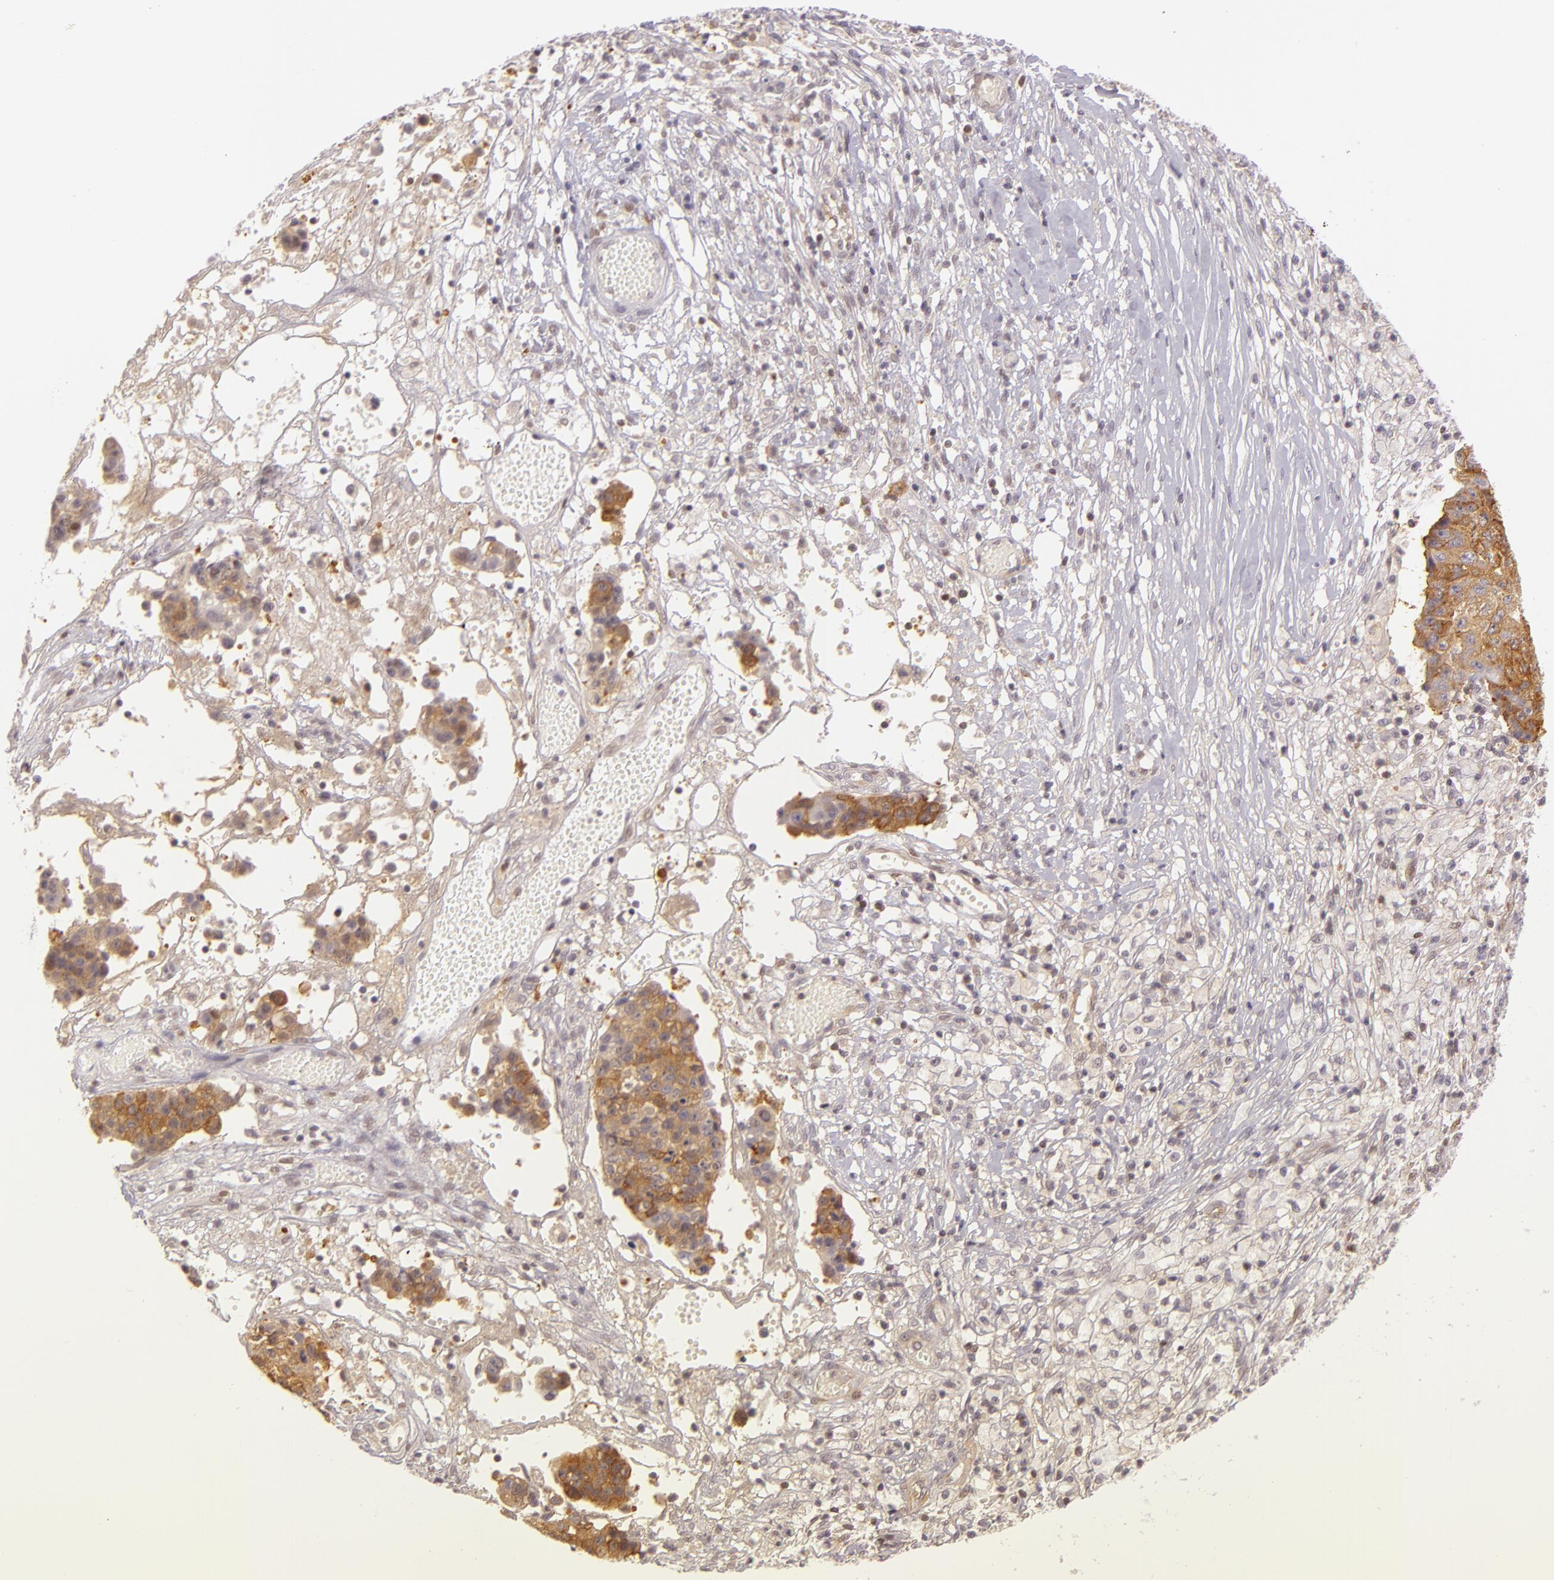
{"staining": {"intensity": "weak", "quantity": "25%-75%", "location": "cytoplasmic/membranous"}, "tissue": "ovarian cancer", "cell_type": "Tumor cells", "image_type": "cancer", "snomed": [{"axis": "morphology", "description": "Carcinoma, endometroid"}, {"axis": "topography", "description": "Ovary"}], "caption": "The photomicrograph displays immunohistochemical staining of endometroid carcinoma (ovarian). There is weak cytoplasmic/membranous expression is identified in about 25%-75% of tumor cells.", "gene": "IMPDH1", "patient": {"sex": "female", "age": 42}}